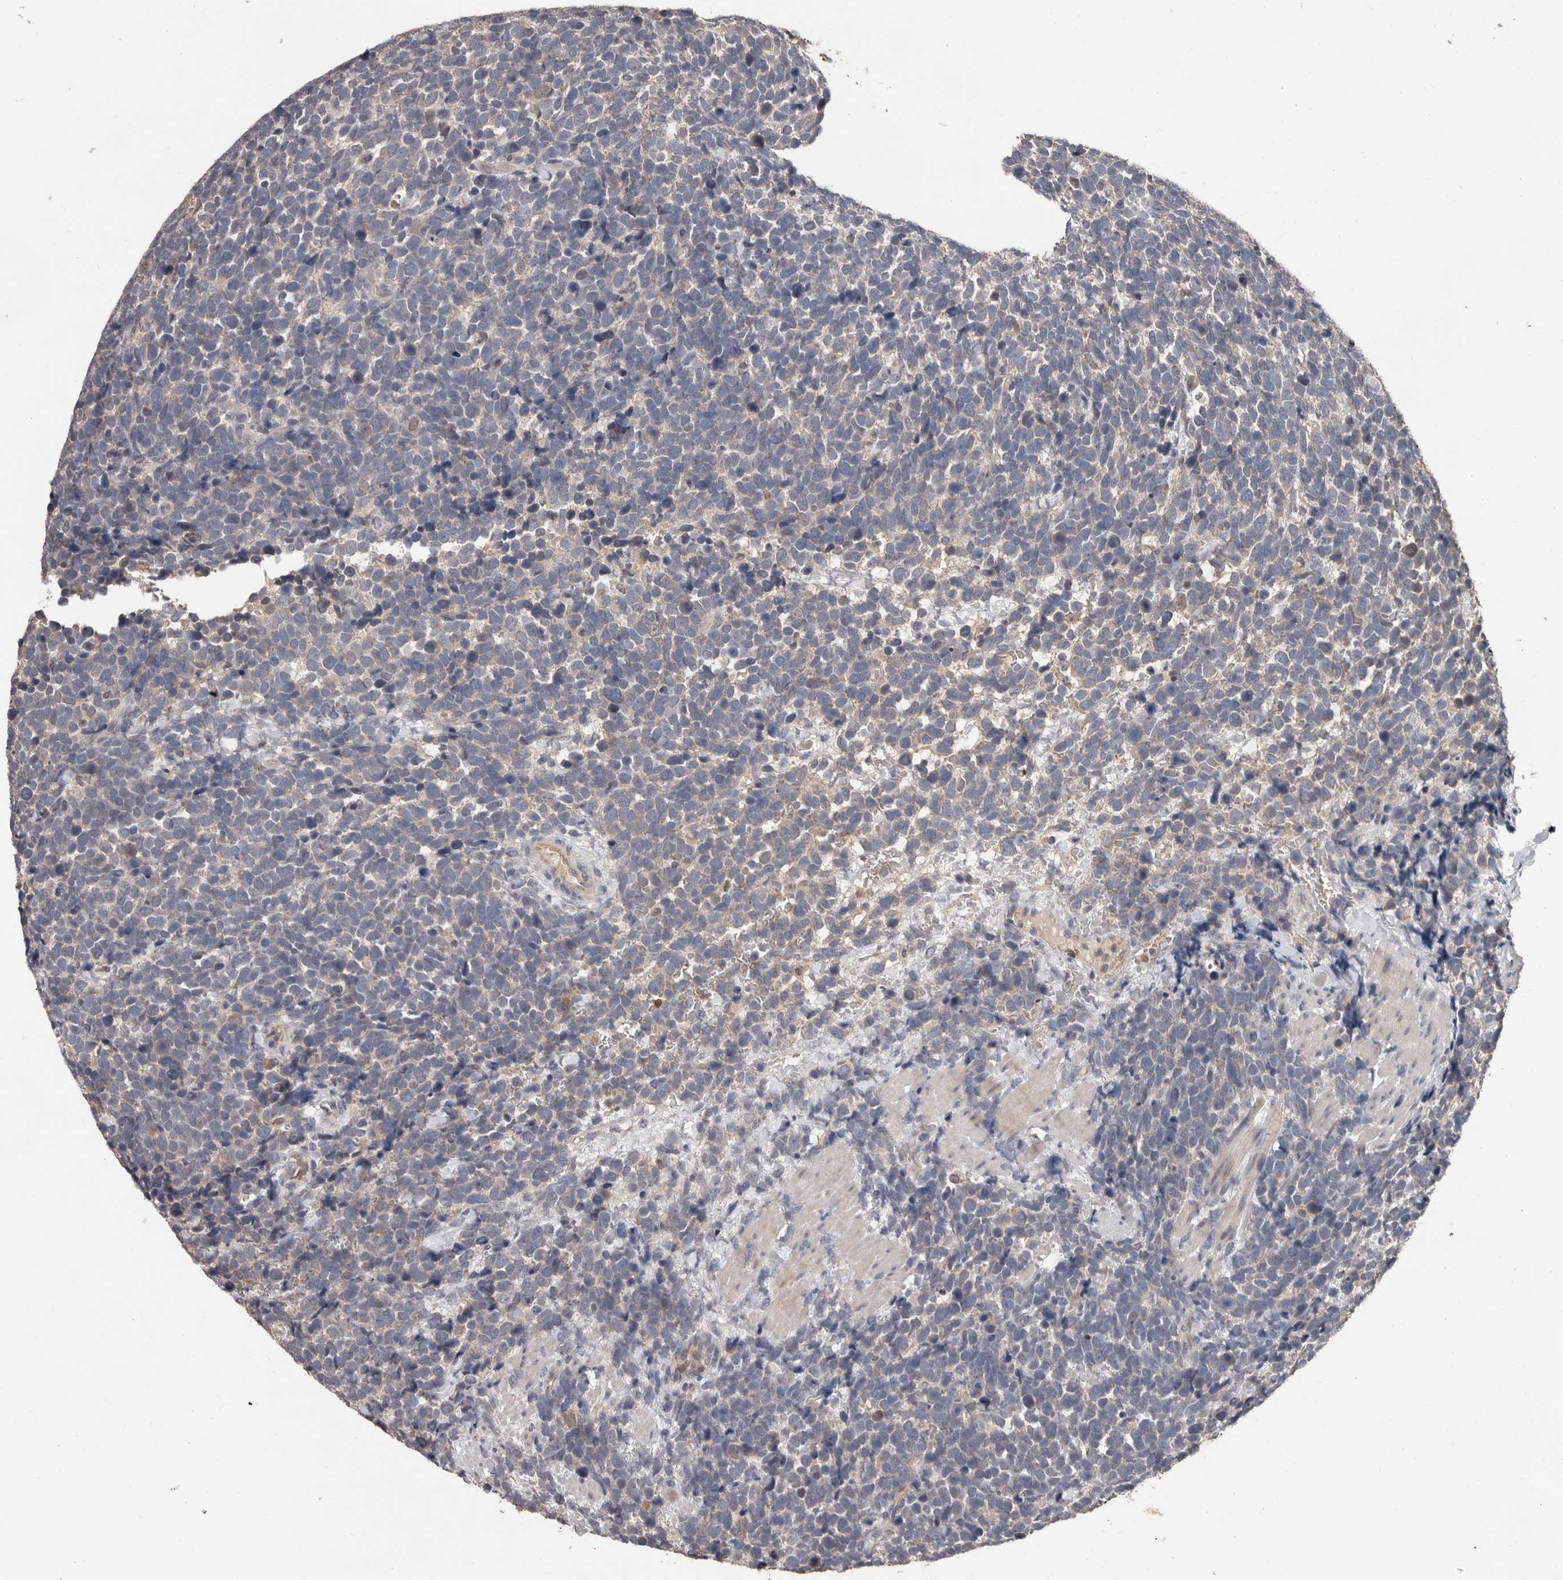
{"staining": {"intensity": "weak", "quantity": "25%-75%", "location": "cytoplasmic/membranous"}, "tissue": "urothelial cancer", "cell_type": "Tumor cells", "image_type": "cancer", "snomed": [{"axis": "morphology", "description": "Urothelial carcinoma, High grade"}, {"axis": "topography", "description": "Urinary bladder"}], "caption": "IHC (DAB (3,3'-diaminobenzidine)) staining of human urothelial cancer demonstrates weak cytoplasmic/membranous protein staining in approximately 25%-75% of tumor cells. (DAB = brown stain, brightfield microscopy at high magnification).", "gene": "MTF1", "patient": {"sex": "female", "age": 82}}